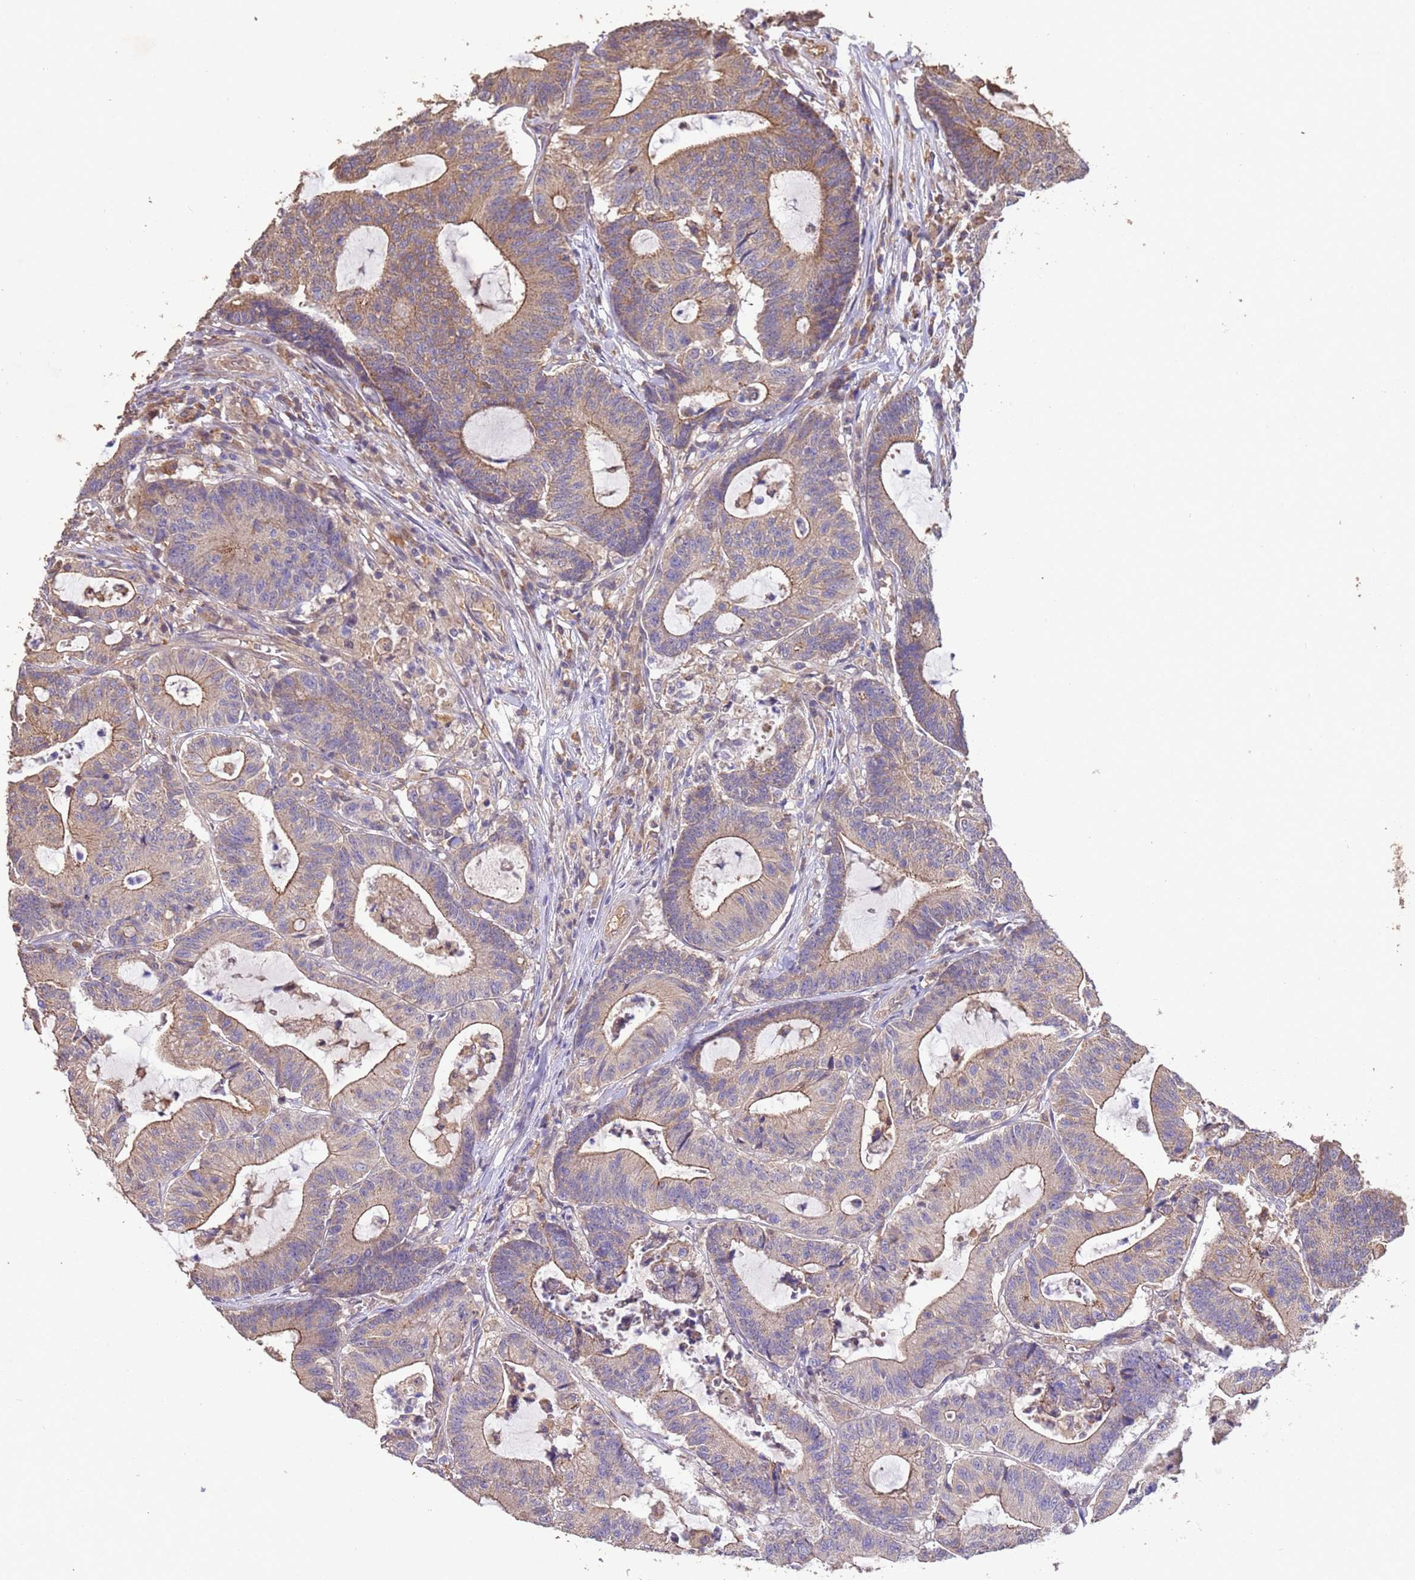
{"staining": {"intensity": "moderate", "quantity": "25%-75%", "location": "cytoplasmic/membranous"}, "tissue": "colorectal cancer", "cell_type": "Tumor cells", "image_type": "cancer", "snomed": [{"axis": "morphology", "description": "Adenocarcinoma, NOS"}, {"axis": "topography", "description": "Colon"}], "caption": "Immunohistochemical staining of colorectal cancer (adenocarcinoma) displays medium levels of moderate cytoplasmic/membranous expression in about 25%-75% of tumor cells.", "gene": "NPHP1", "patient": {"sex": "female", "age": 84}}